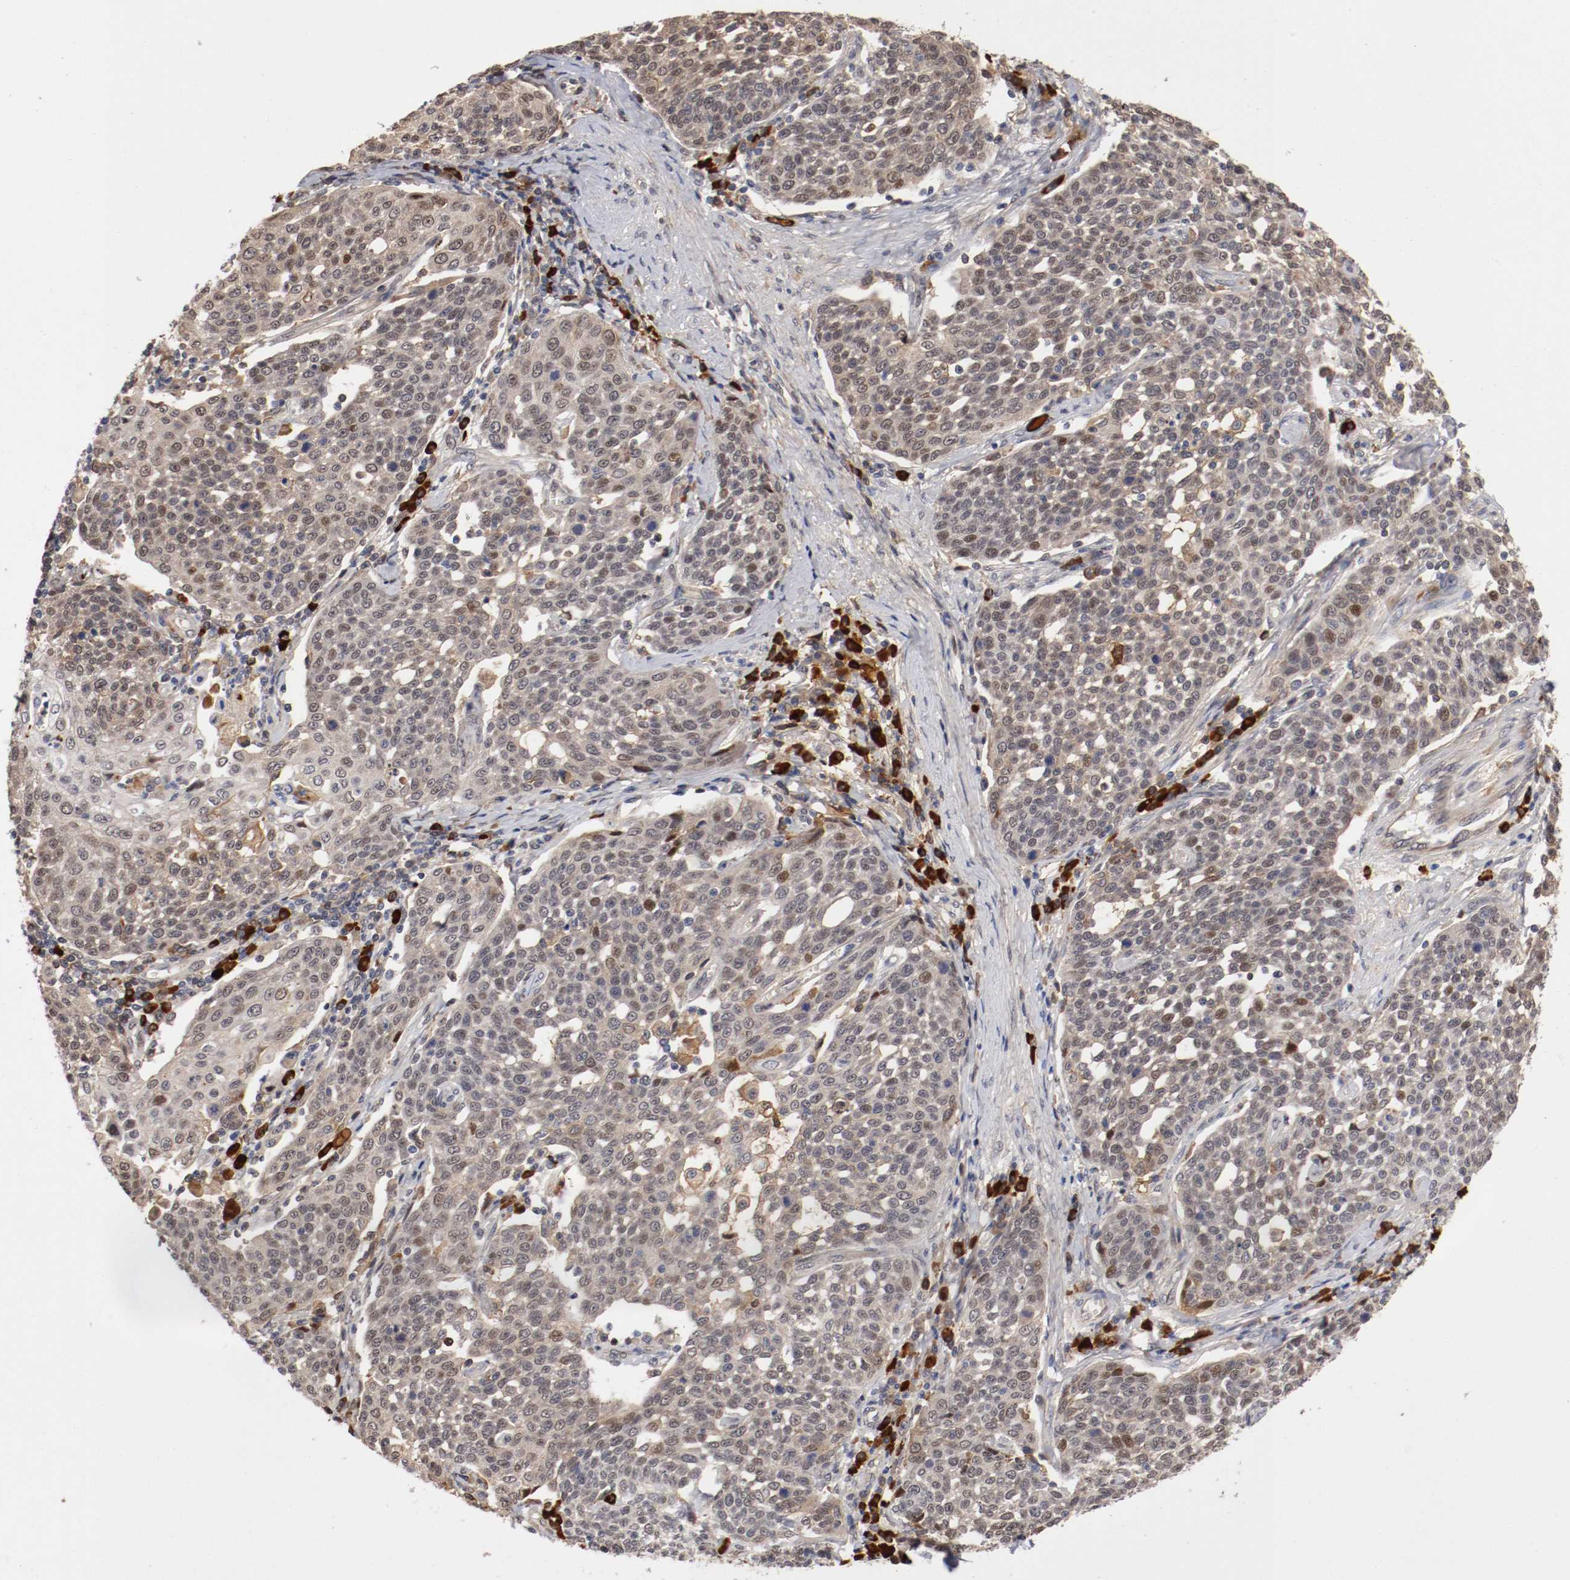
{"staining": {"intensity": "weak", "quantity": "<25%", "location": "cytoplasmic/membranous,nuclear"}, "tissue": "cervical cancer", "cell_type": "Tumor cells", "image_type": "cancer", "snomed": [{"axis": "morphology", "description": "Squamous cell carcinoma, NOS"}, {"axis": "topography", "description": "Cervix"}], "caption": "A high-resolution image shows immunohistochemistry (IHC) staining of cervical cancer, which exhibits no significant positivity in tumor cells.", "gene": "DNMT3B", "patient": {"sex": "female", "age": 34}}